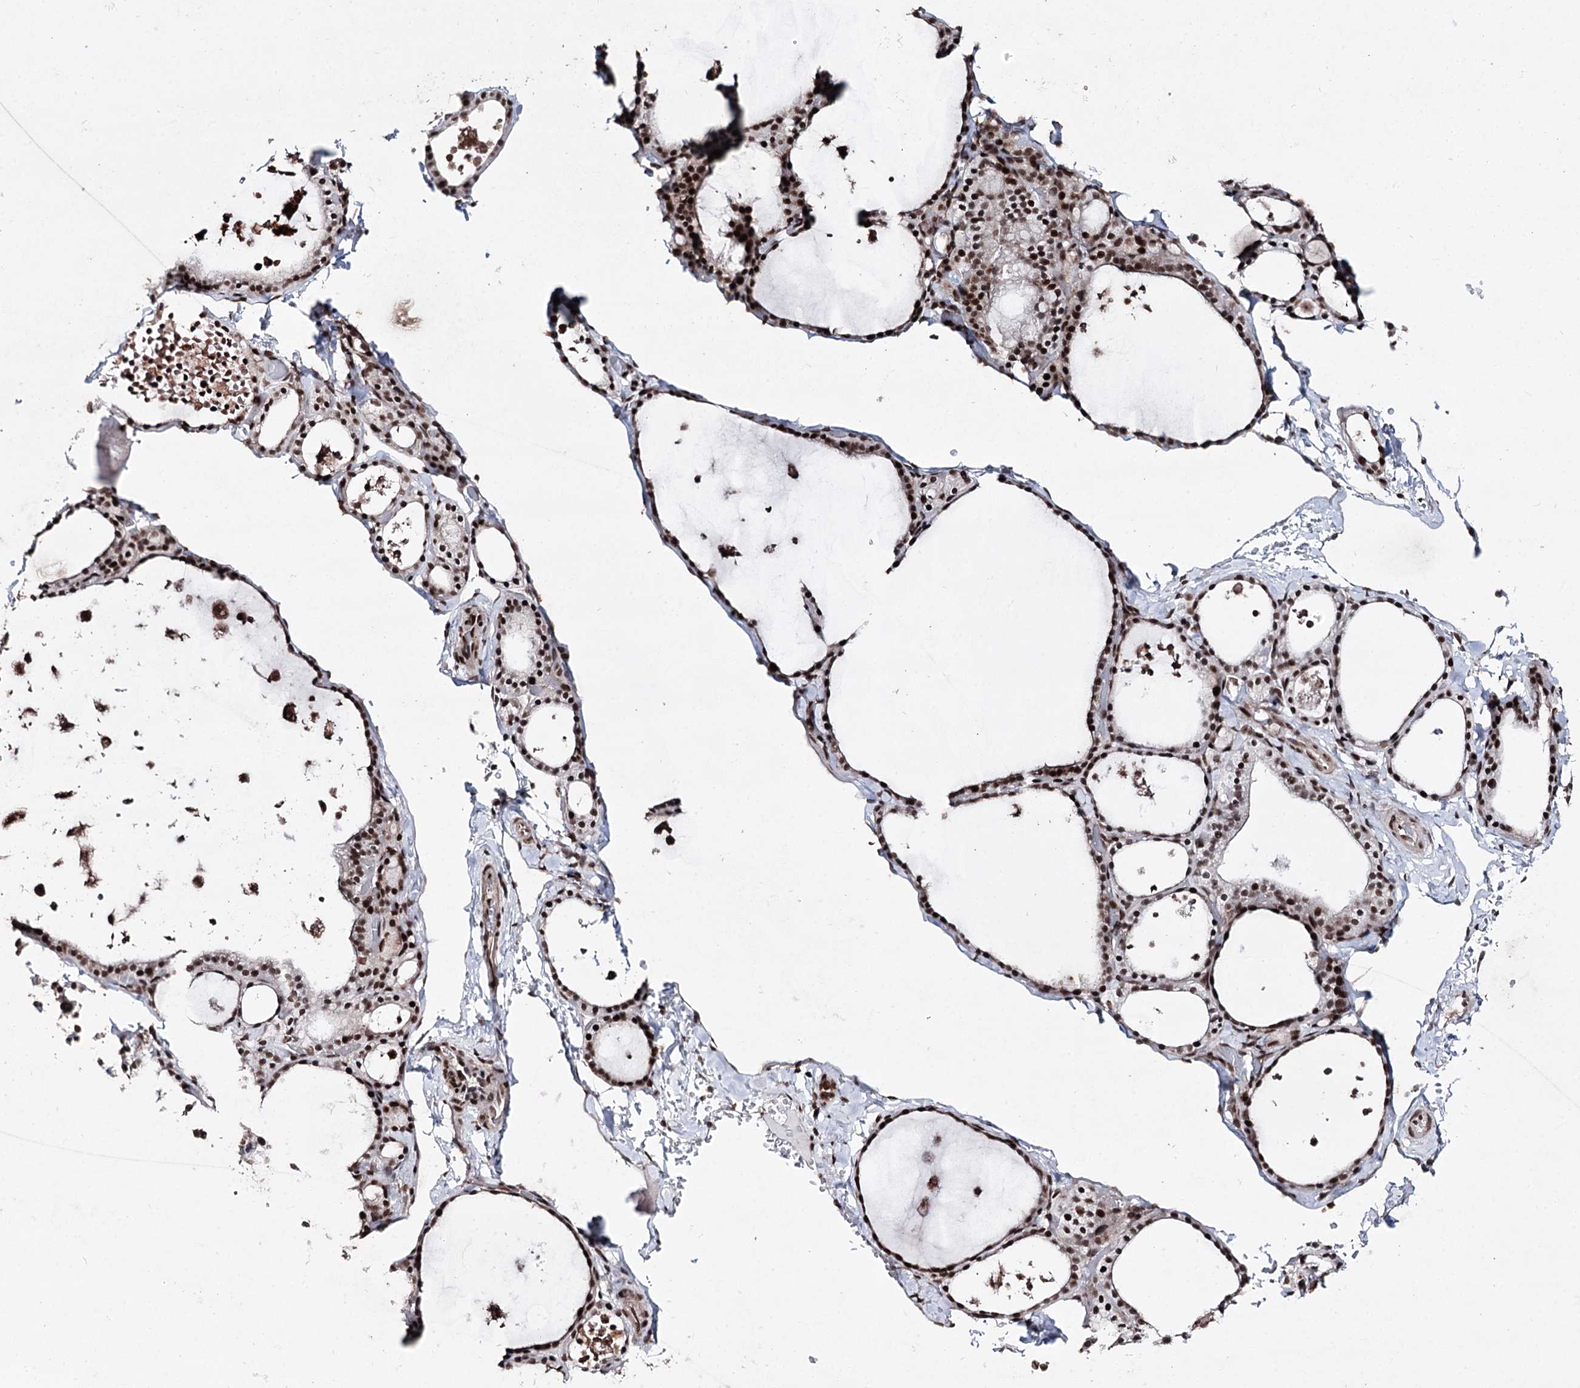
{"staining": {"intensity": "strong", "quantity": ">75%", "location": "nuclear"}, "tissue": "thyroid gland", "cell_type": "Glandular cells", "image_type": "normal", "snomed": [{"axis": "morphology", "description": "Normal tissue, NOS"}, {"axis": "topography", "description": "Thyroid gland"}], "caption": "Brown immunohistochemical staining in unremarkable thyroid gland shows strong nuclear positivity in approximately >75% of glandular cells. (Brightfield microscopy of DAB IHC at high magnification).", "gene": "PDCD4", "patient": {"sex": "male", "age": 56}}